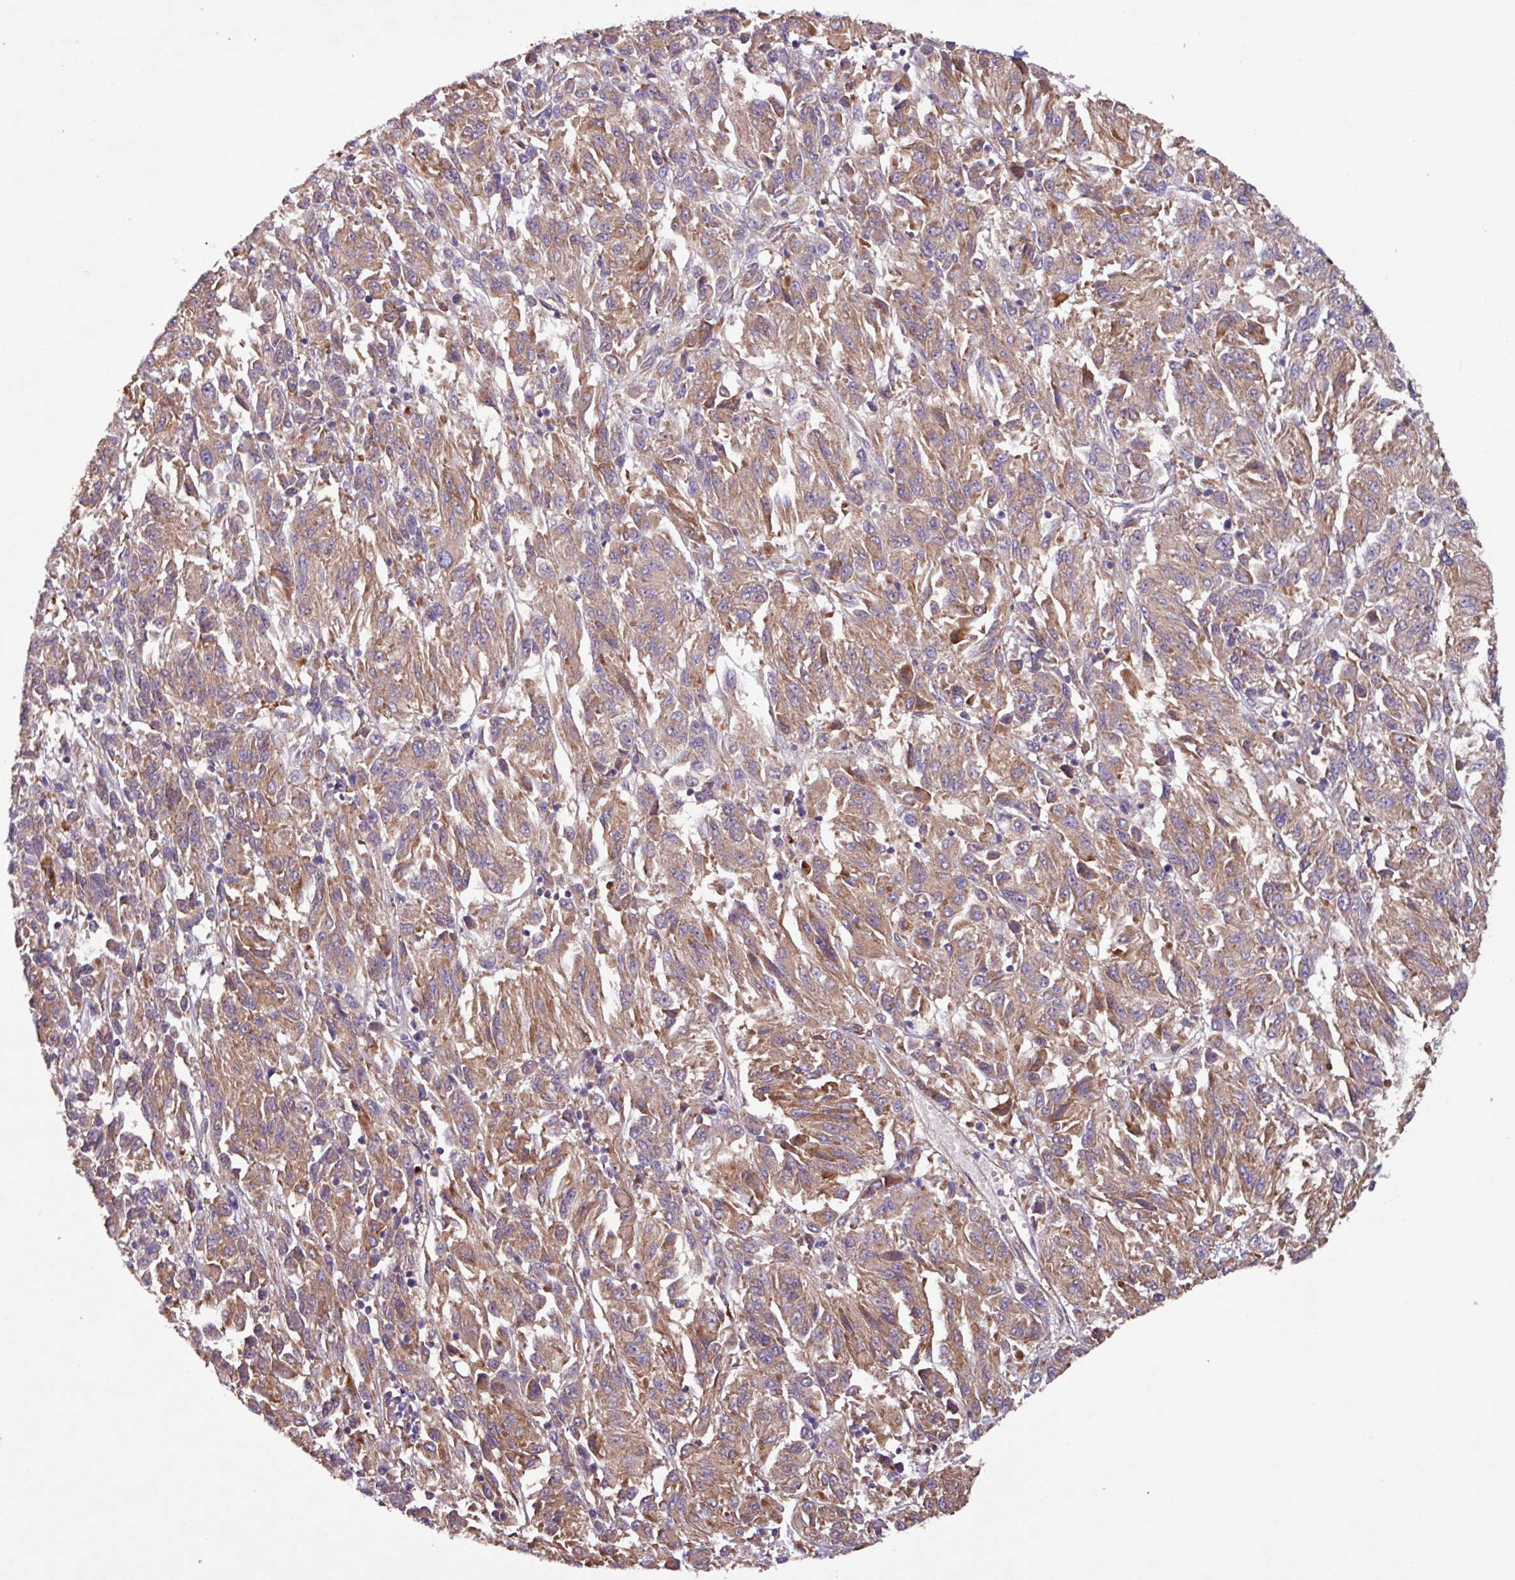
{"staining": {"intensity": "moderate", "quantity": ">75%", "location": "cytoplasmic/membranous"}, "tissue": "melanoma", "cell_type": "Tumor cells", "image_type": "cancer", "snomed": [{"axis": "morphology", "description": "Malignant melanoma, Metastatic site"}, {"axis": "topography", "description": "Lung"}], "caption": "Melanoma stained with a brown dye reveals moderate cytoplasmic/membranous positive positivity in about >75% of tumor cells.", "gene": "PTPRQ", "patient": {"sex": "male", "age": 64}}